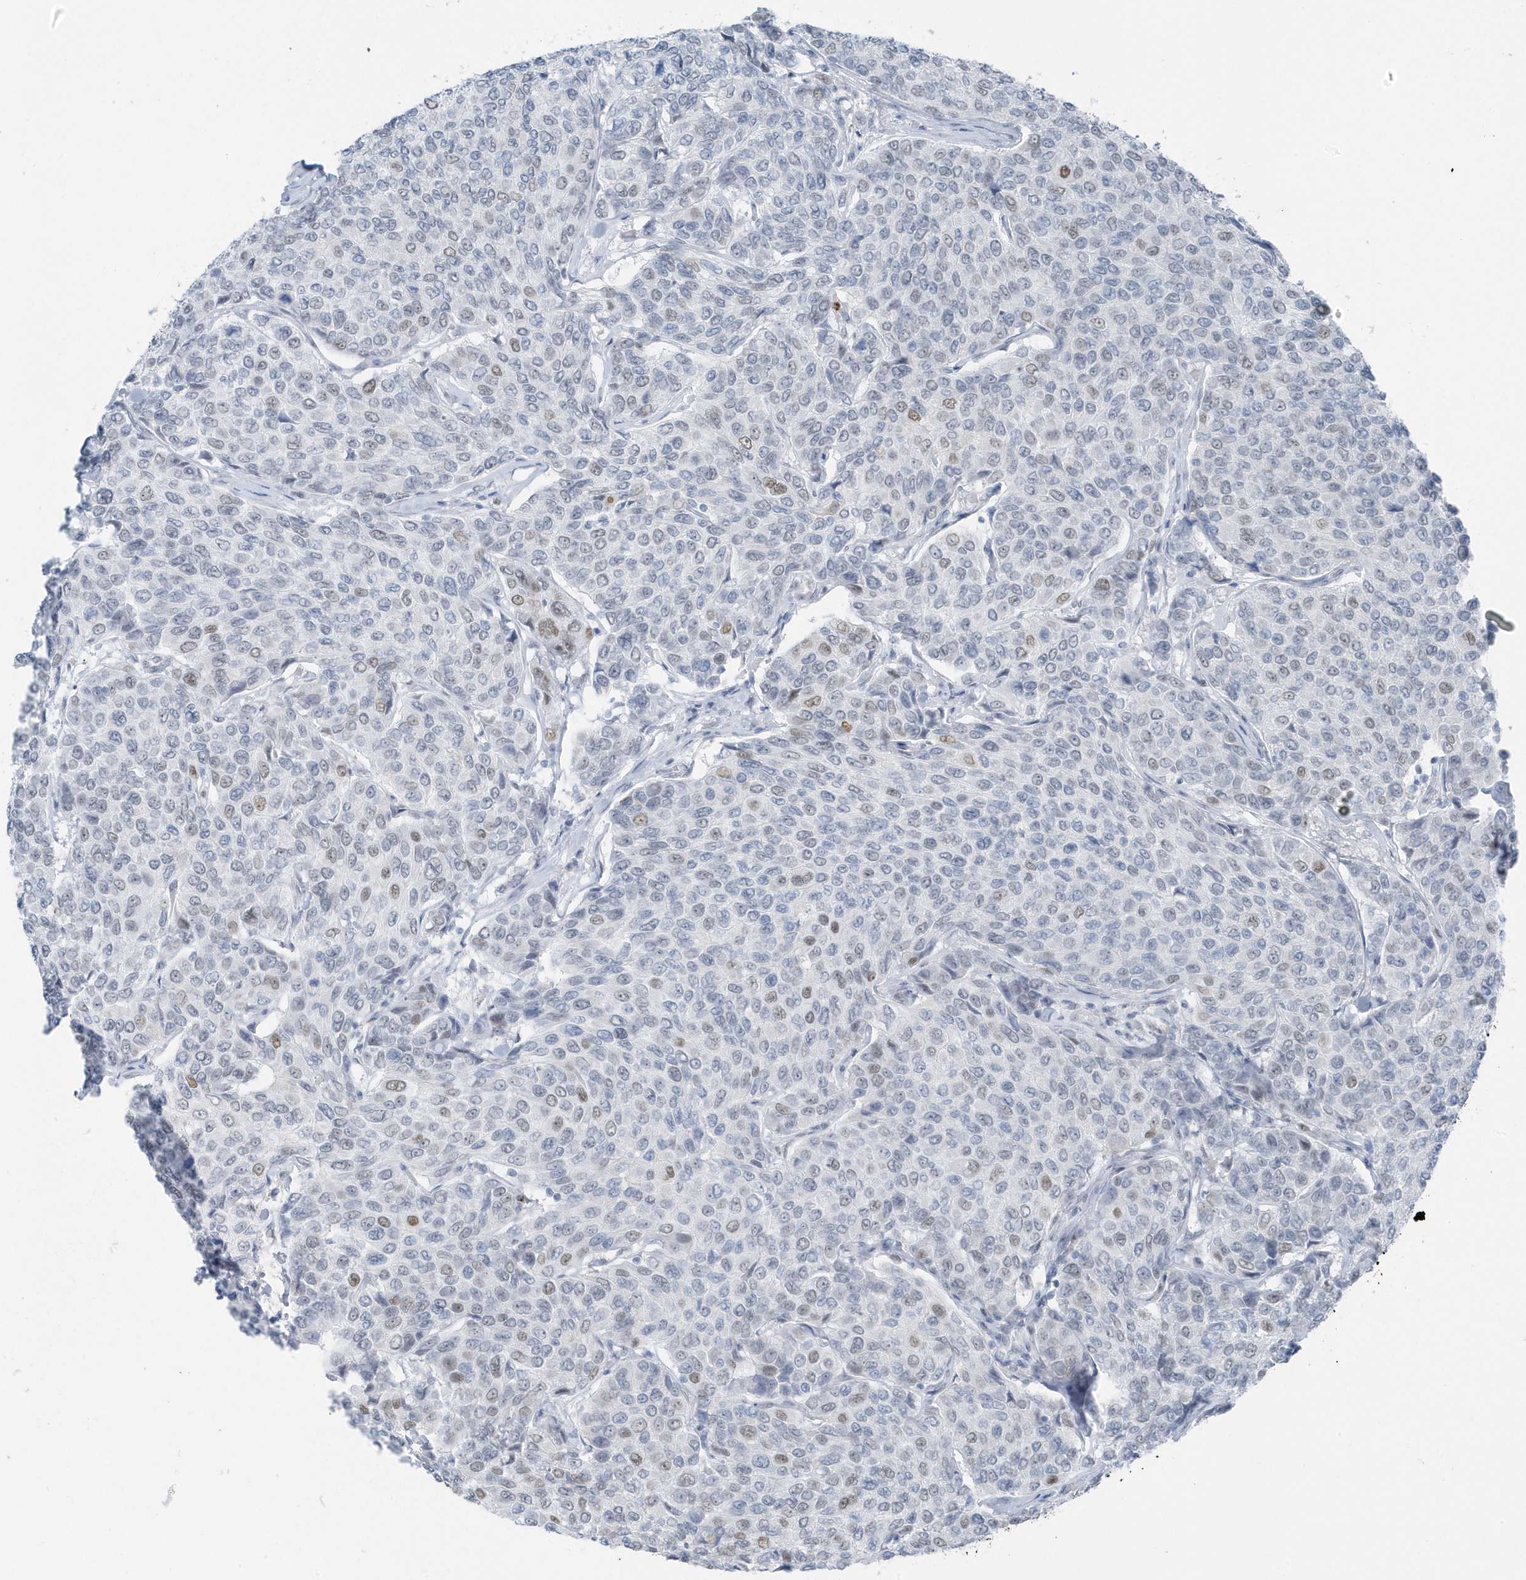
{"staining": {"intensity": "moderate", "quantity": "<25%", "location": "nuclear"}, "tissue": "breast cancer", "cell_type": "Tumor cells", "image_type": "cancer", "snomed": [{"axis": "morphology", "description": "Duct carcinoma"}, {"axis": "topography", "description": "Breast"}], "caption": "The immunohistochemical stain labels moderate nuclear expression in tumor cells of breast invasive ductal carcinoma tissue. The protein is shown in brown color, while the nuclei are stained blue.", "gene": "SMIM34", "patient": {"sex": "female", "age": 55}}